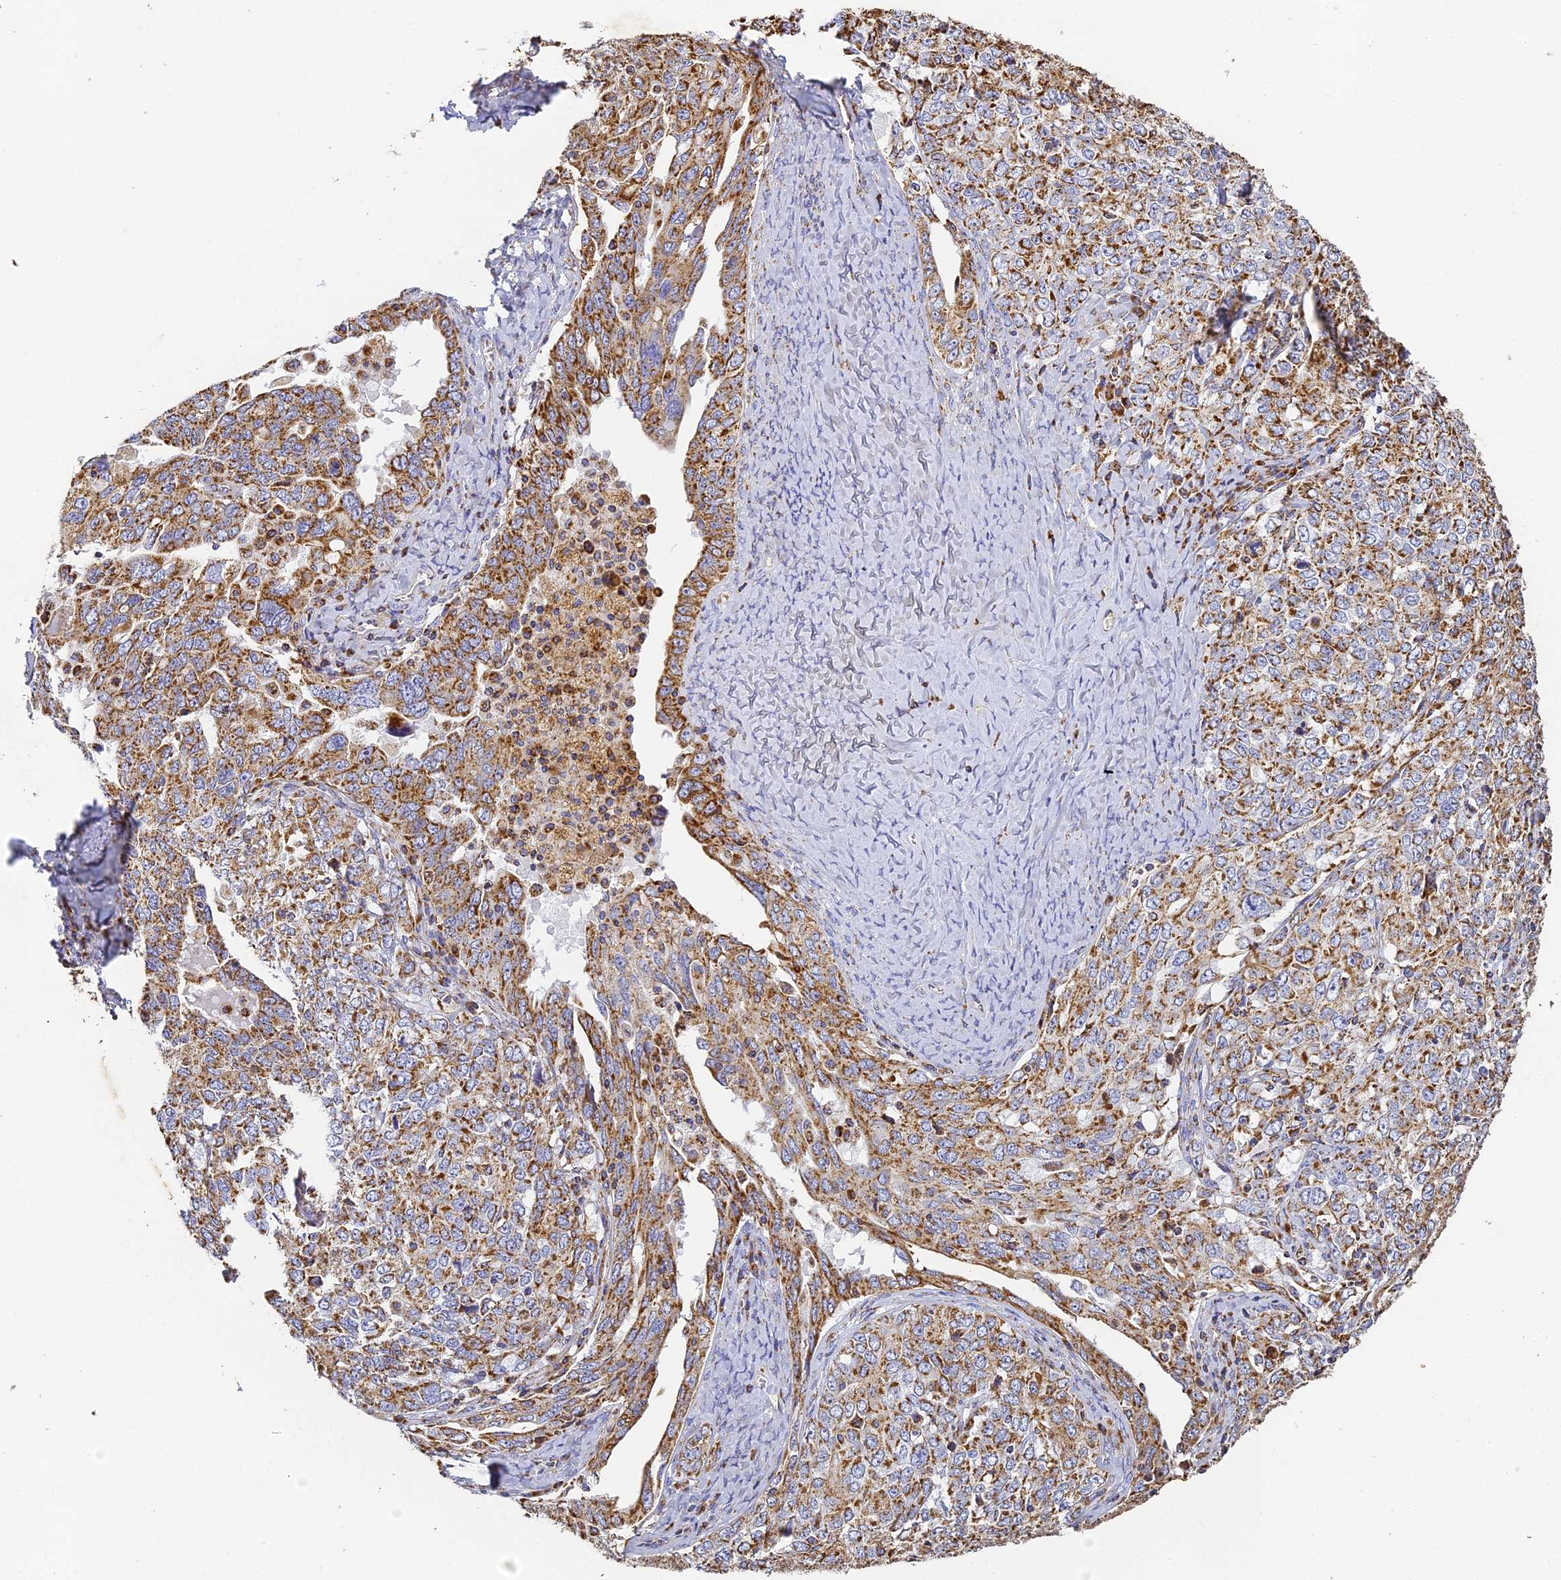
{"staining": {"intensity": "strong", "quantity": ">75%", "location": "cytoplasmic/membranous"}, "tissue": "ovarian cancer", "cell_type": "Tumor cells", "image_type": "cancer", "snomed": [{"axis": "morphology", "description": "Carcinoma, endometroid"}, {"axis": "topography", "description": "Ovary"}], "caption": "This image displays immunohistochemistry staining of endometroid carcinoma (ovarian), with high strong cytoplasmic/membranous staining in about >75% of tumor cells.", "gene": "COX6C", "patient": {"sex": "female", "age": 62}}